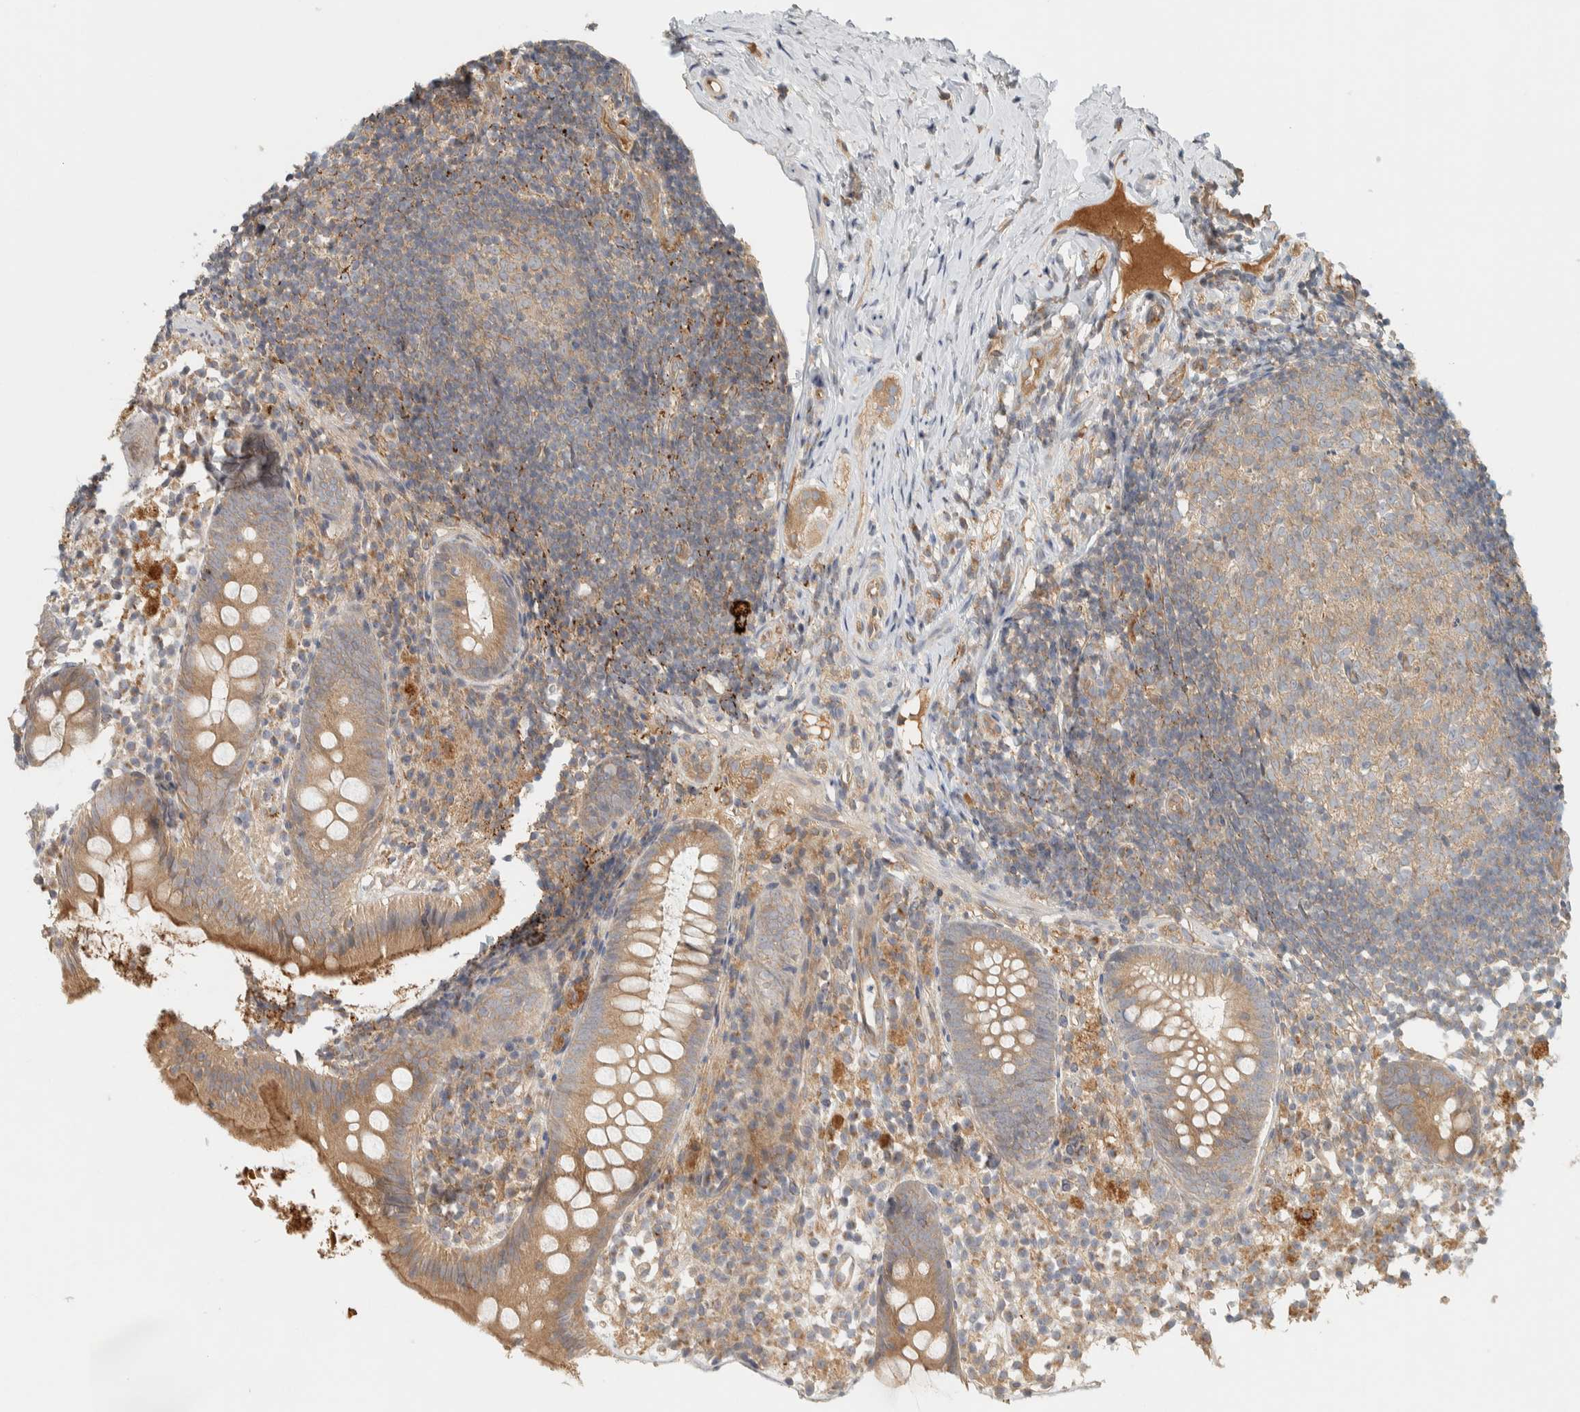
{"staining": {"intensity": "moderate", "quantity": ">75%", "location": "cytoplasmic/membranous"}, "tissue": "appendix", "cell_type": "Glandular cells", "image_type": "normal", "snomed": [{"axis": "morphology", "description": "Normal tissue, NOS"}, {"axis": "topography", "description": "Appendix"}], "caption": "Protein staining of normal appendix demonstrates moderate cytoplasmic/membranous expression in approximately >75% of glandular cells. (DAB IHC with brightfield microscopy, high magnification).", "gene": "FAM167A", "patient": {"sex": "female", "age": 20}}